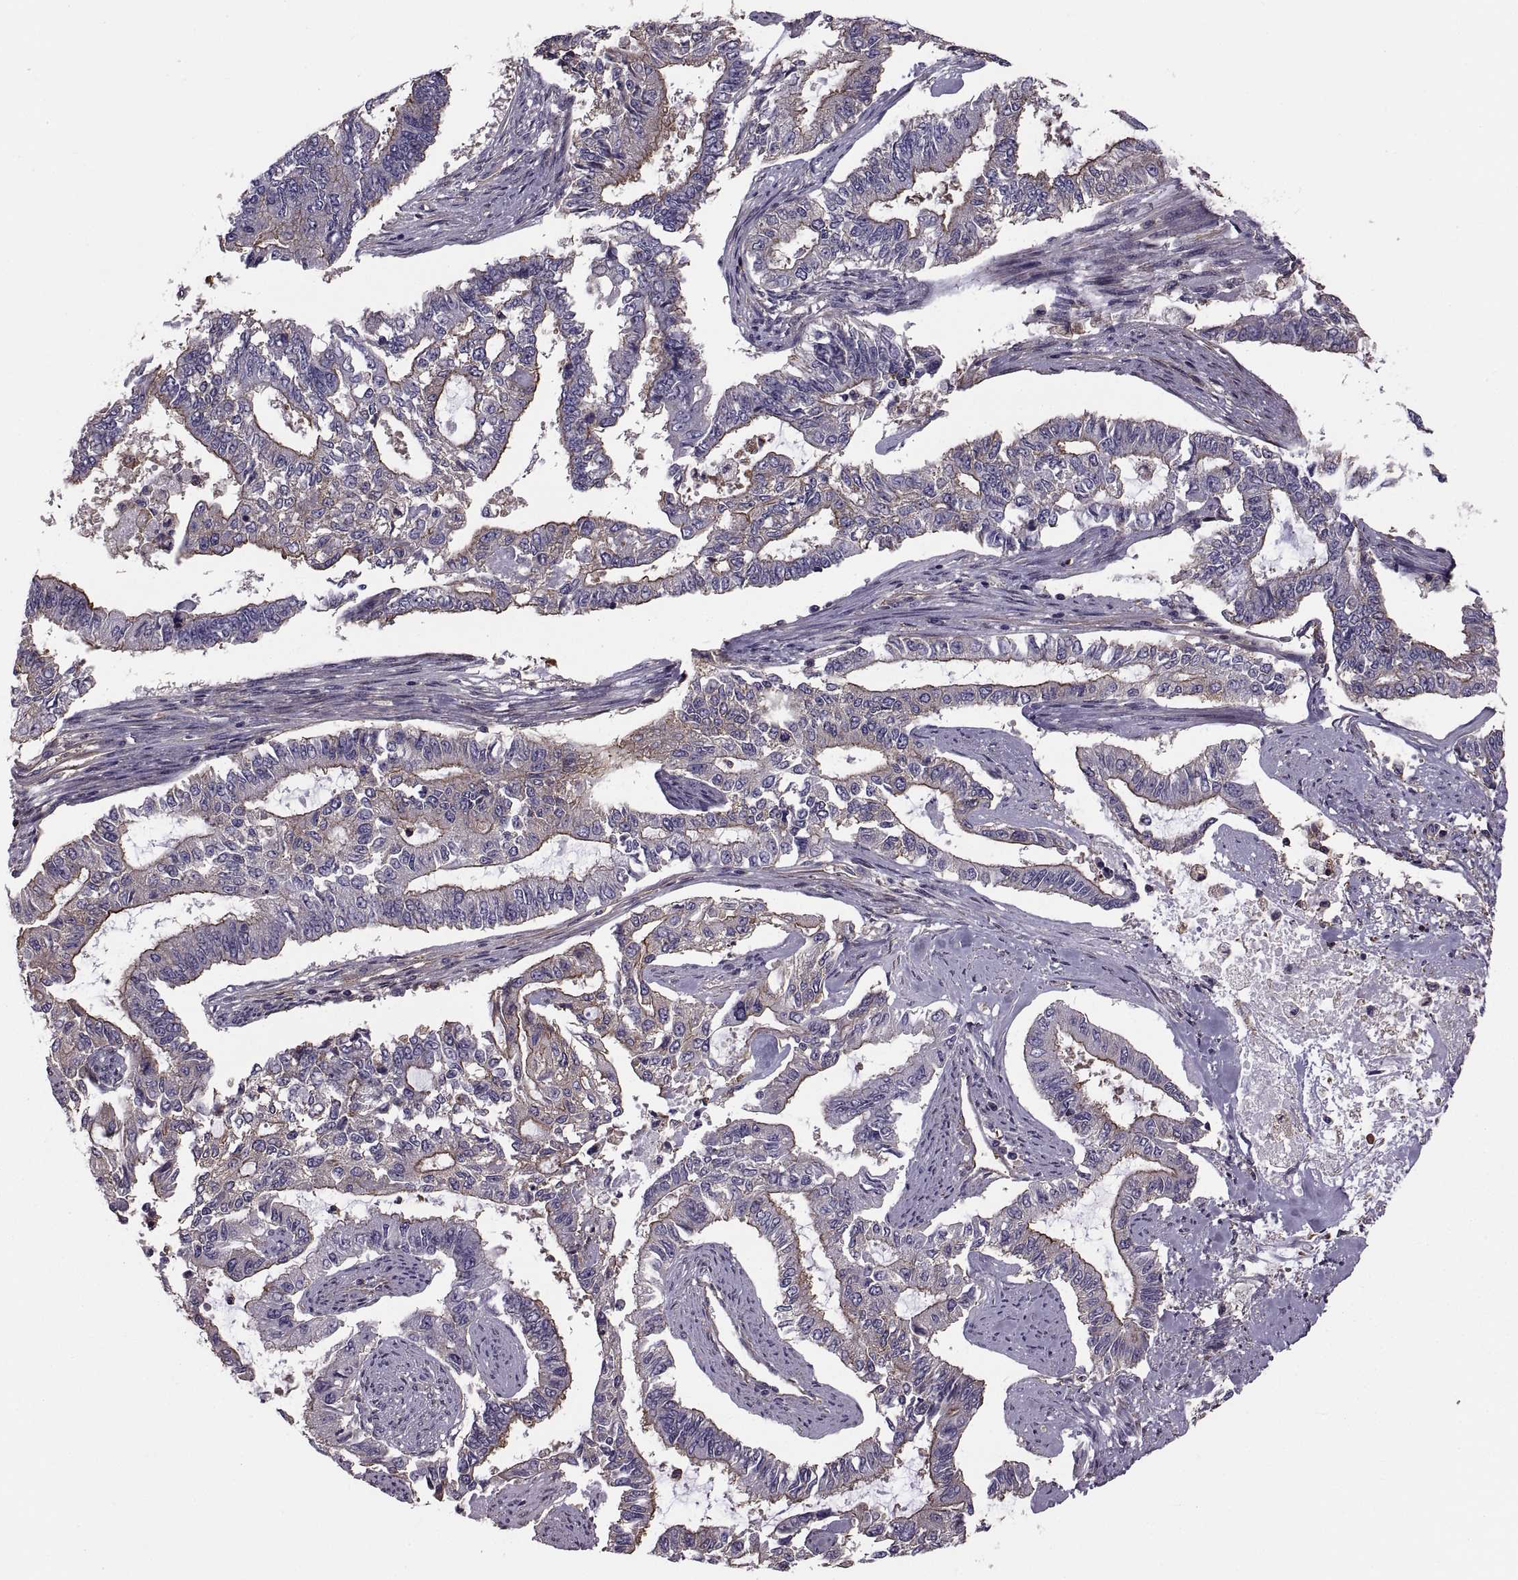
{"staining": {"intensity": "moderate", "quantity": "<25%", "location": "cytoplasmic/membranous"}, "tissue": "endometrial cancer", "cell_type": "Tumor cells", "image_type": "cancer", "snomed": [{"axis": "morphology", "description": "Adenocarcinoma, NOS"}, {"axis": "topography", "description": "Uterus"}], "caption": "Protein staining displays moderate cytoplasmic/membranous expression in about <25% of tumor cells in adenocarcinoma (endometrial). (Stains: DAB in brown, nuclei in blue, Microscopy: brightfield microscopy at high magnification).", "gene": "MYH9", "patient": {"sex": "female", "age": 59}}